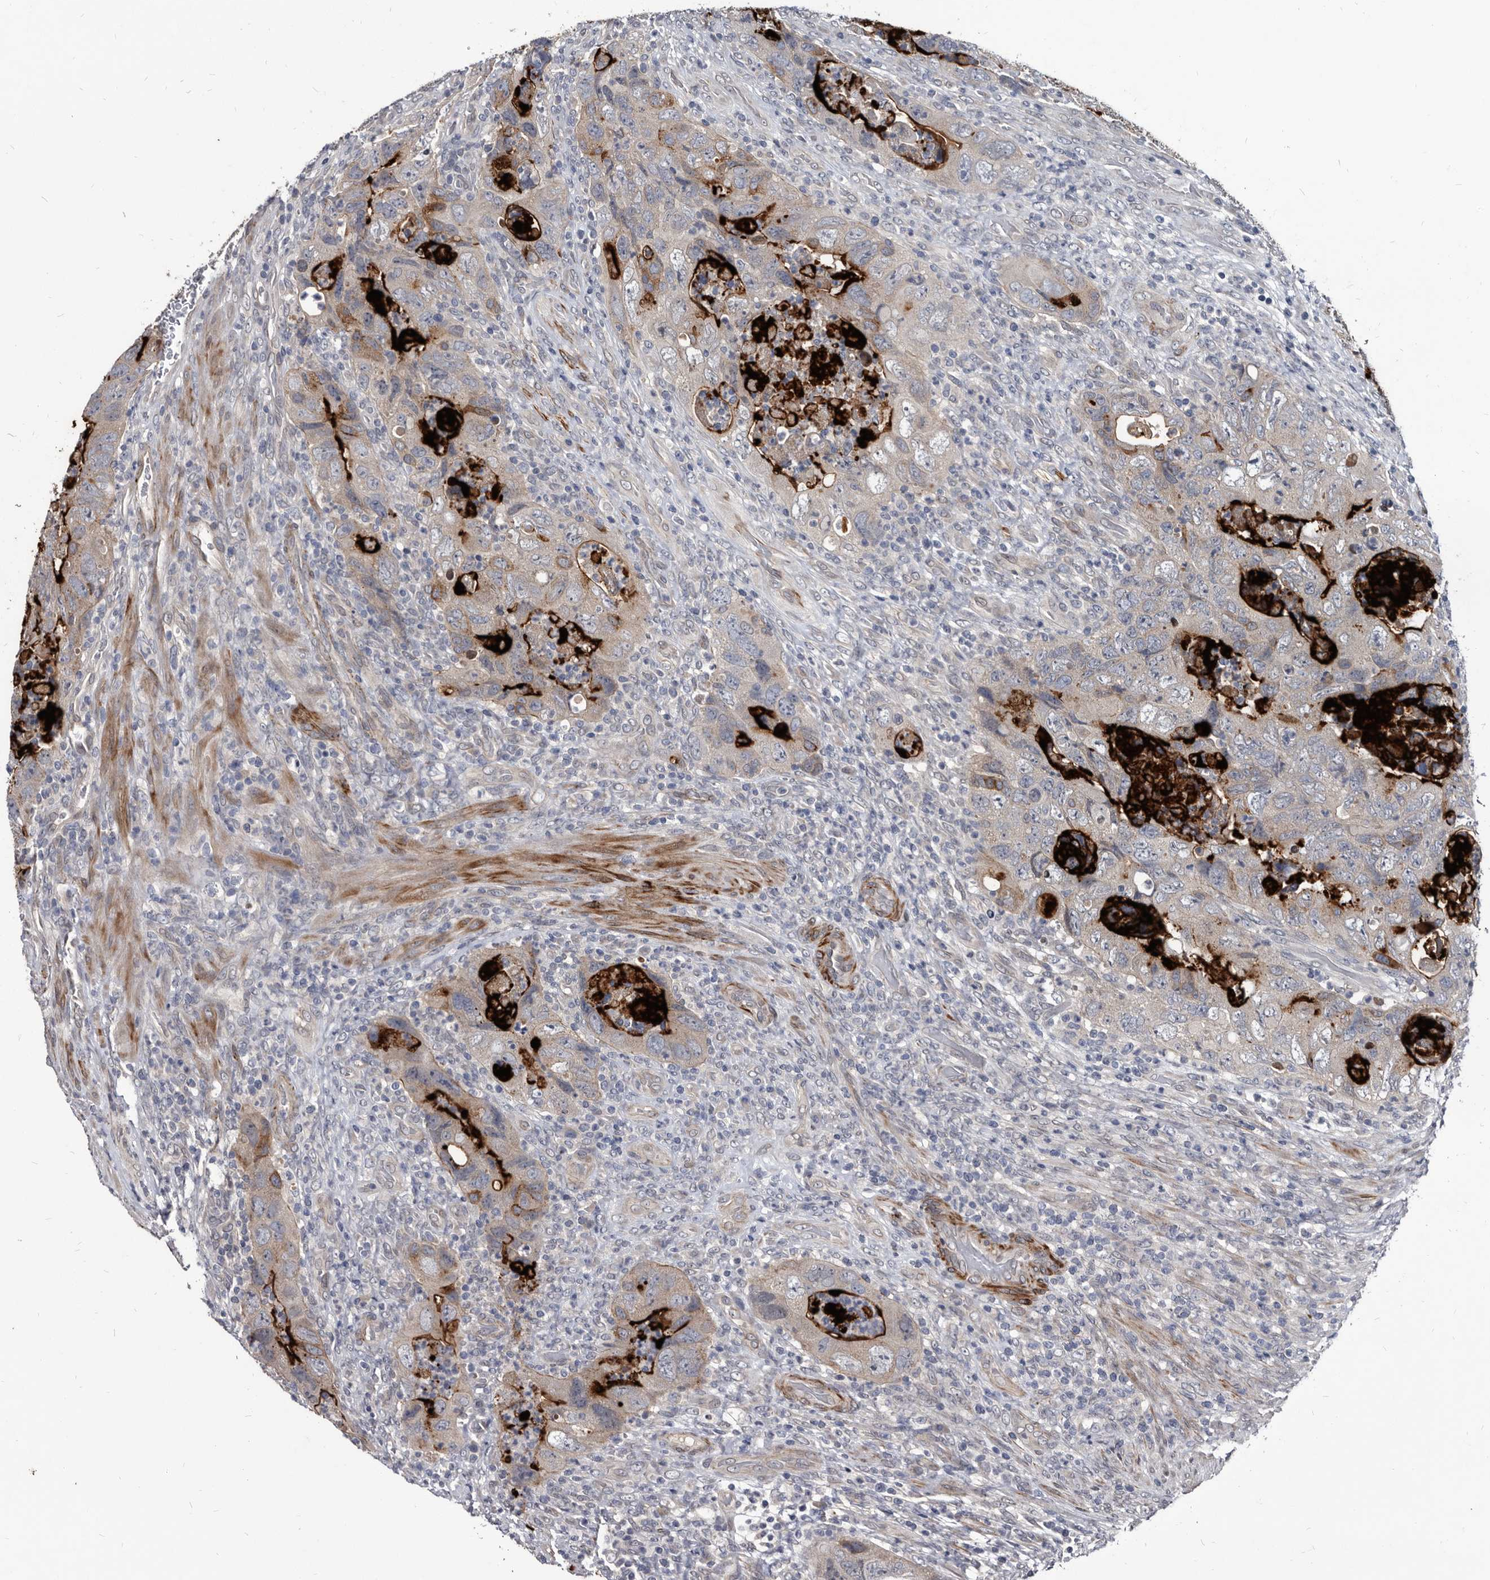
{"staining": {"intensity": "strong", "quantity": "<25%", "location": "cytoplasmic/membranous"}, "tissue": "colorectal cancer", "cell_type": "Tumor cells", "image_type": "cancer", "snomed": [{"axis": "morphology", "description": "Adenocarcinoma, NOS"}, {"axis": "topography", "description": "Rectum"}], "caption": "An image of human adenocarcinoma (colorectal) stained for a protein reveals strong cytoplasmic/membranous brown staining in tumor cells. (DAB IHC, brown staining for protein, blue staining for nuclei).", "gene": "PROM1", "patient": {"sex": "male", "age": 63}}